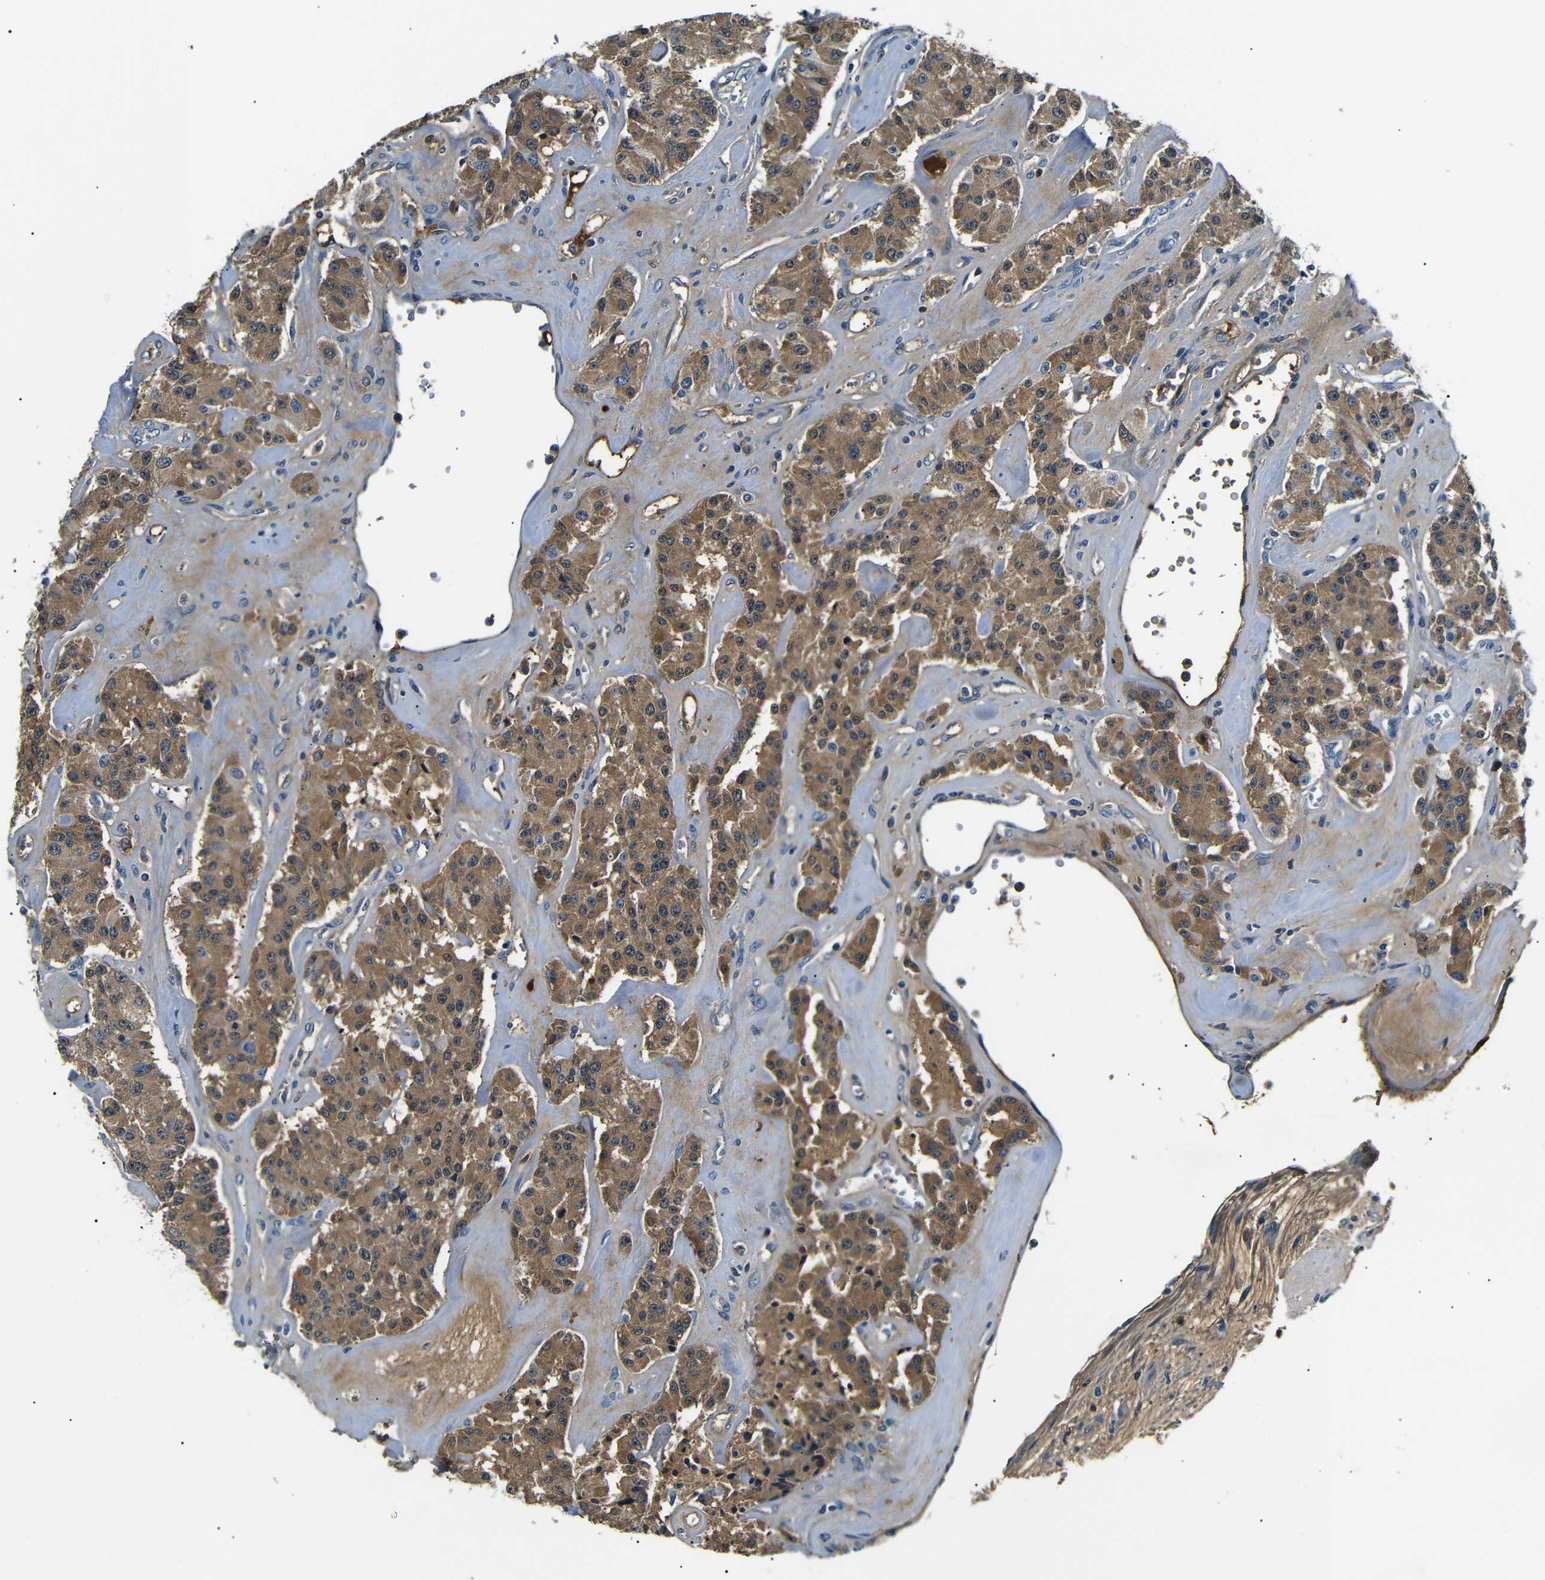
{"staining": {"intensity": "moderate", "quantity": ">75%", "location": "cytoplasmic/membranous"}, "tissue": "carcinoid", "cell_type": "Tumor cells", "image_type": "cancer", "snomed": [{"axis": "morphology", "description": "Carcinoid, malignant, NOS"}, {"axis": "topography", "description": "Pancreas"}], "caption": "Carcinoid tissue reveals moderate cytoplasmic/membranous staining in about >75% of tumor cells, visualized by immunohistochemistry. Ihc stains the protein in brown and the nuclei are stained blue.", "gene": "LHCGR", "patient": {"sex": "male", "age": 41}}